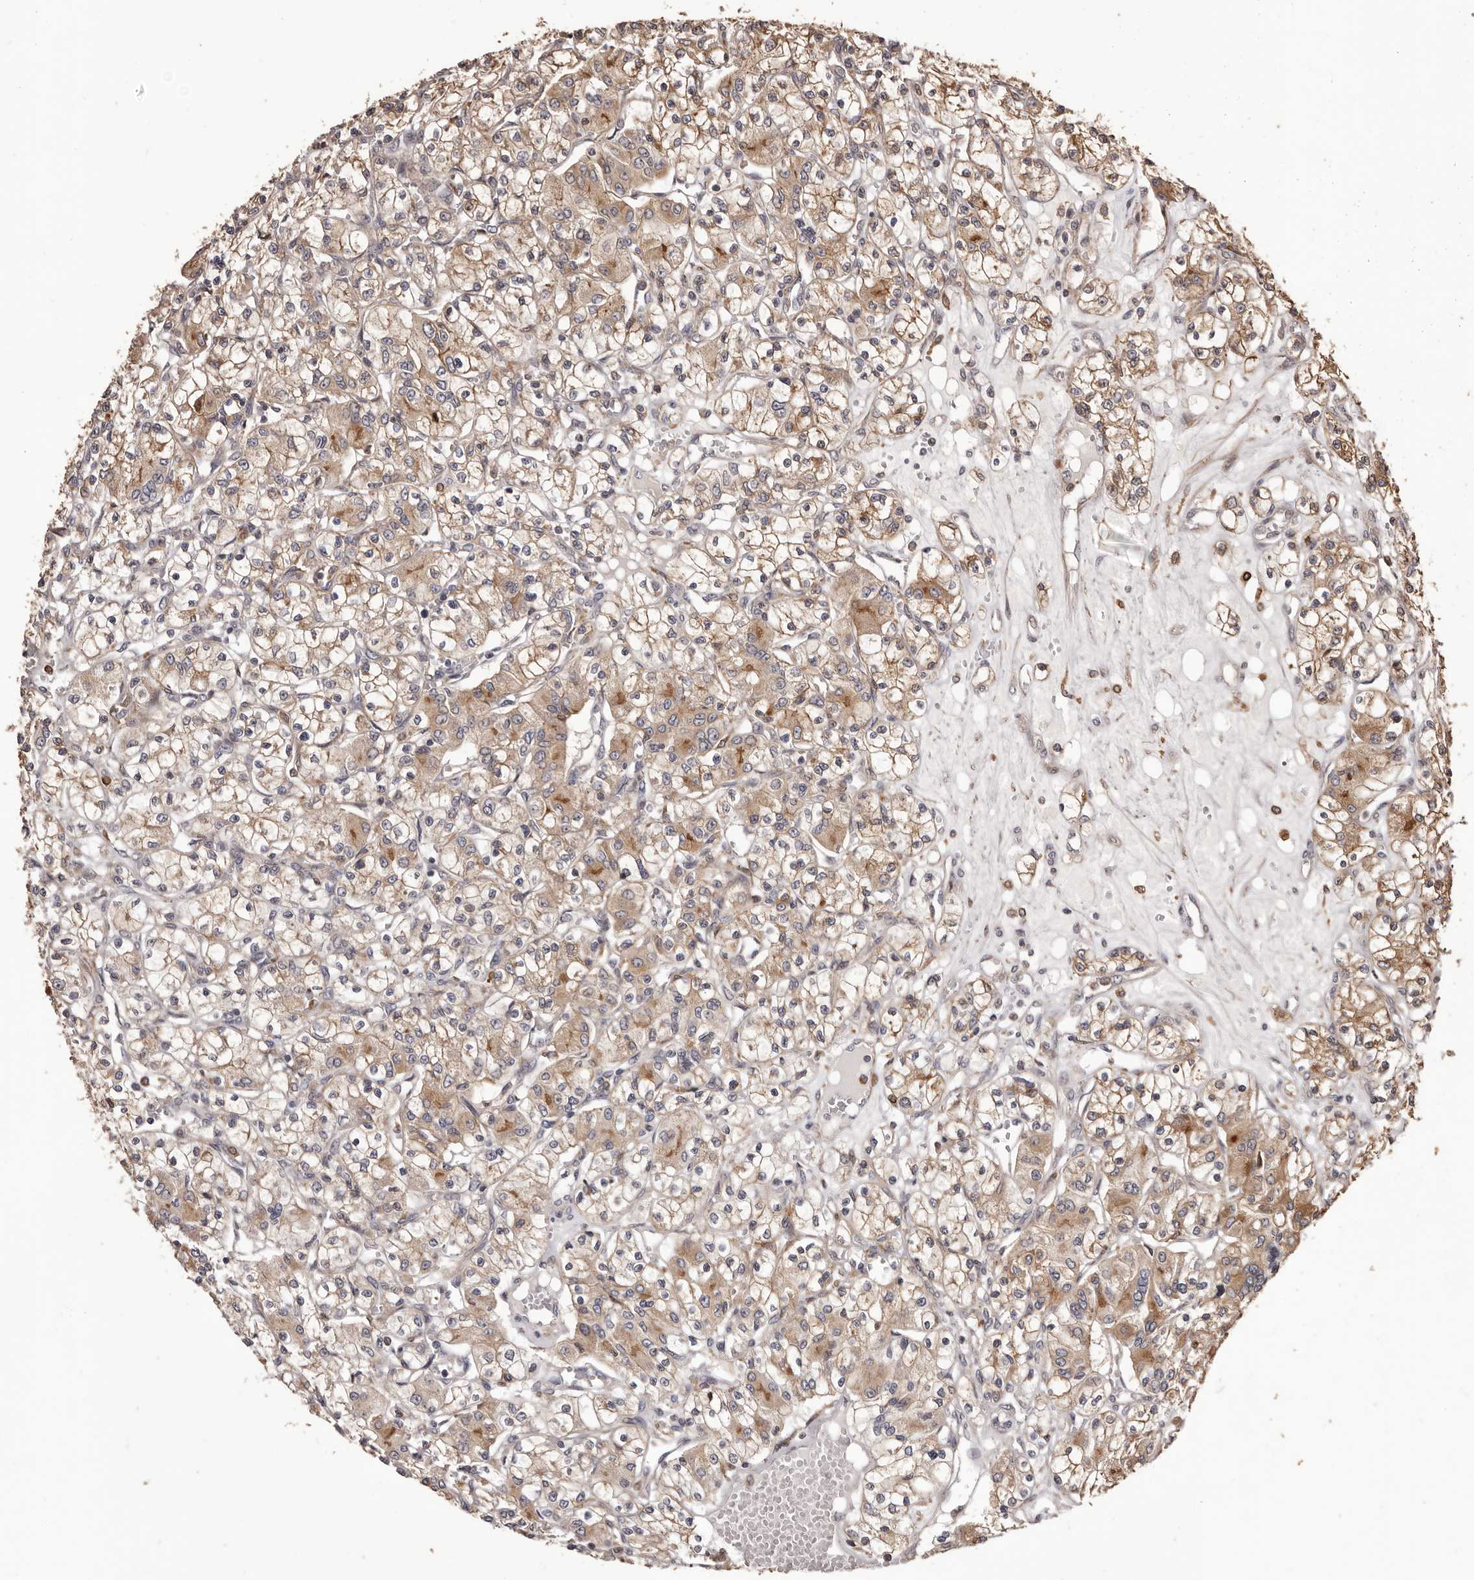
{"staining": {"intensity": "moderate", "quantity": "25%-75%", "location": "cytoplasmic/membranous"}, "tissue": "renal cancer", "cell_type": "Tumor cells", "image_type": "cancer", "snomed": [{"axis": "morphology", "description": "Adenocarcinoma, NOS"}, {"axis": "topography", "description": "Kidney"}], "caption": "Moderate cytoplasmic/membranous expression is identified in about 25%-75% of tumor cells in renal adenocarcinoma.", "gene": "ZCCHC7", "patient": {"sex": "female", "age": 59}}